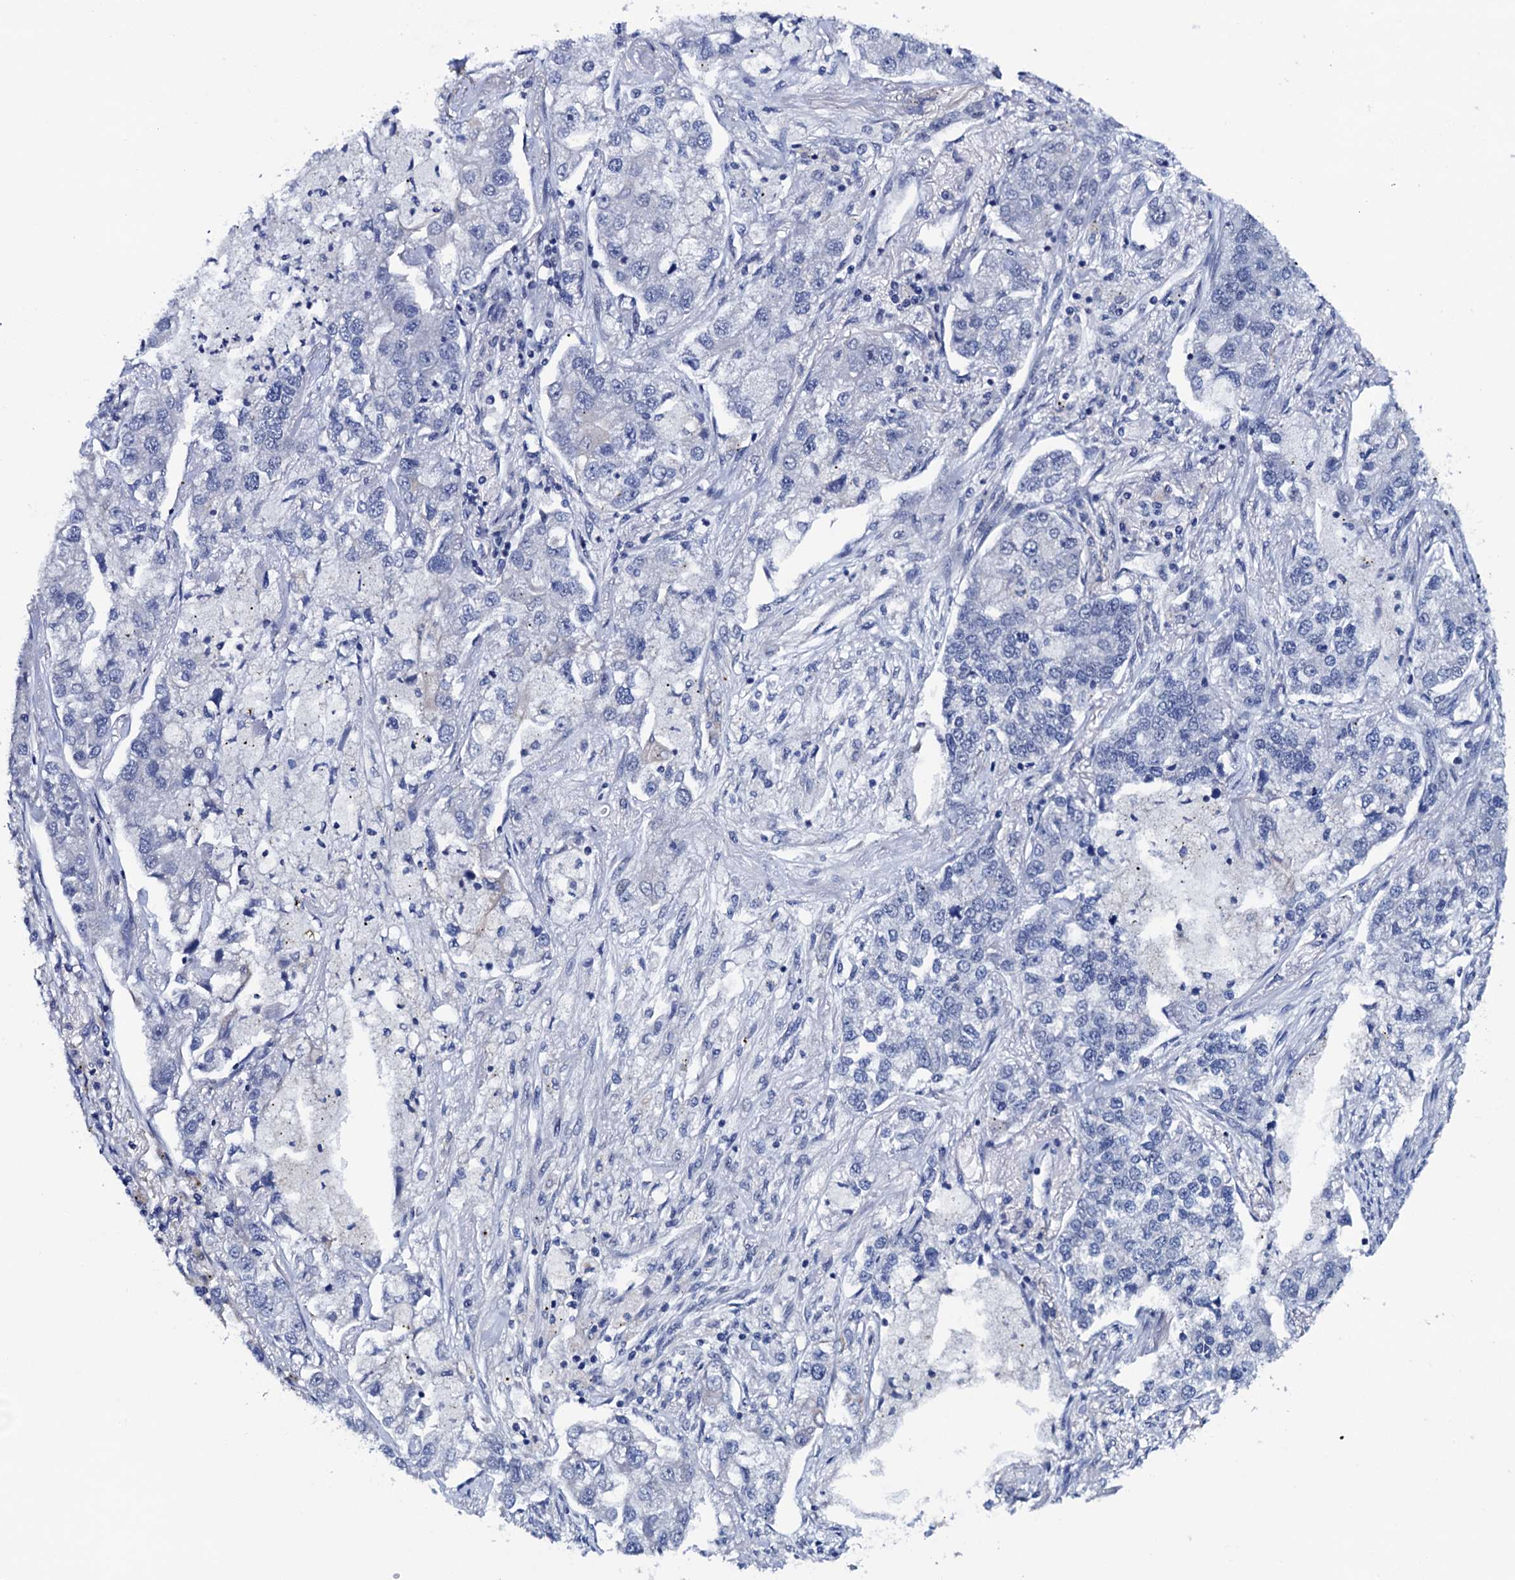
{"staining": {"intensity": "negative", "quantity": "none", "location": "none"}, "tissue": "lung cancer", "cell_type": "Tumor cells", "image_type": "cancer", "snomed": [{"axis": "morphology", "description": "Adenocarcinoma, NOS"}, {"axis": "topography", "description": "Lung"}], "caption": "Tumor cells are negative for protein expression in human lung cancer (adenocarcinoma).", "gene": "FNBP4", "patient": {"sex": "male", "age": 49}}